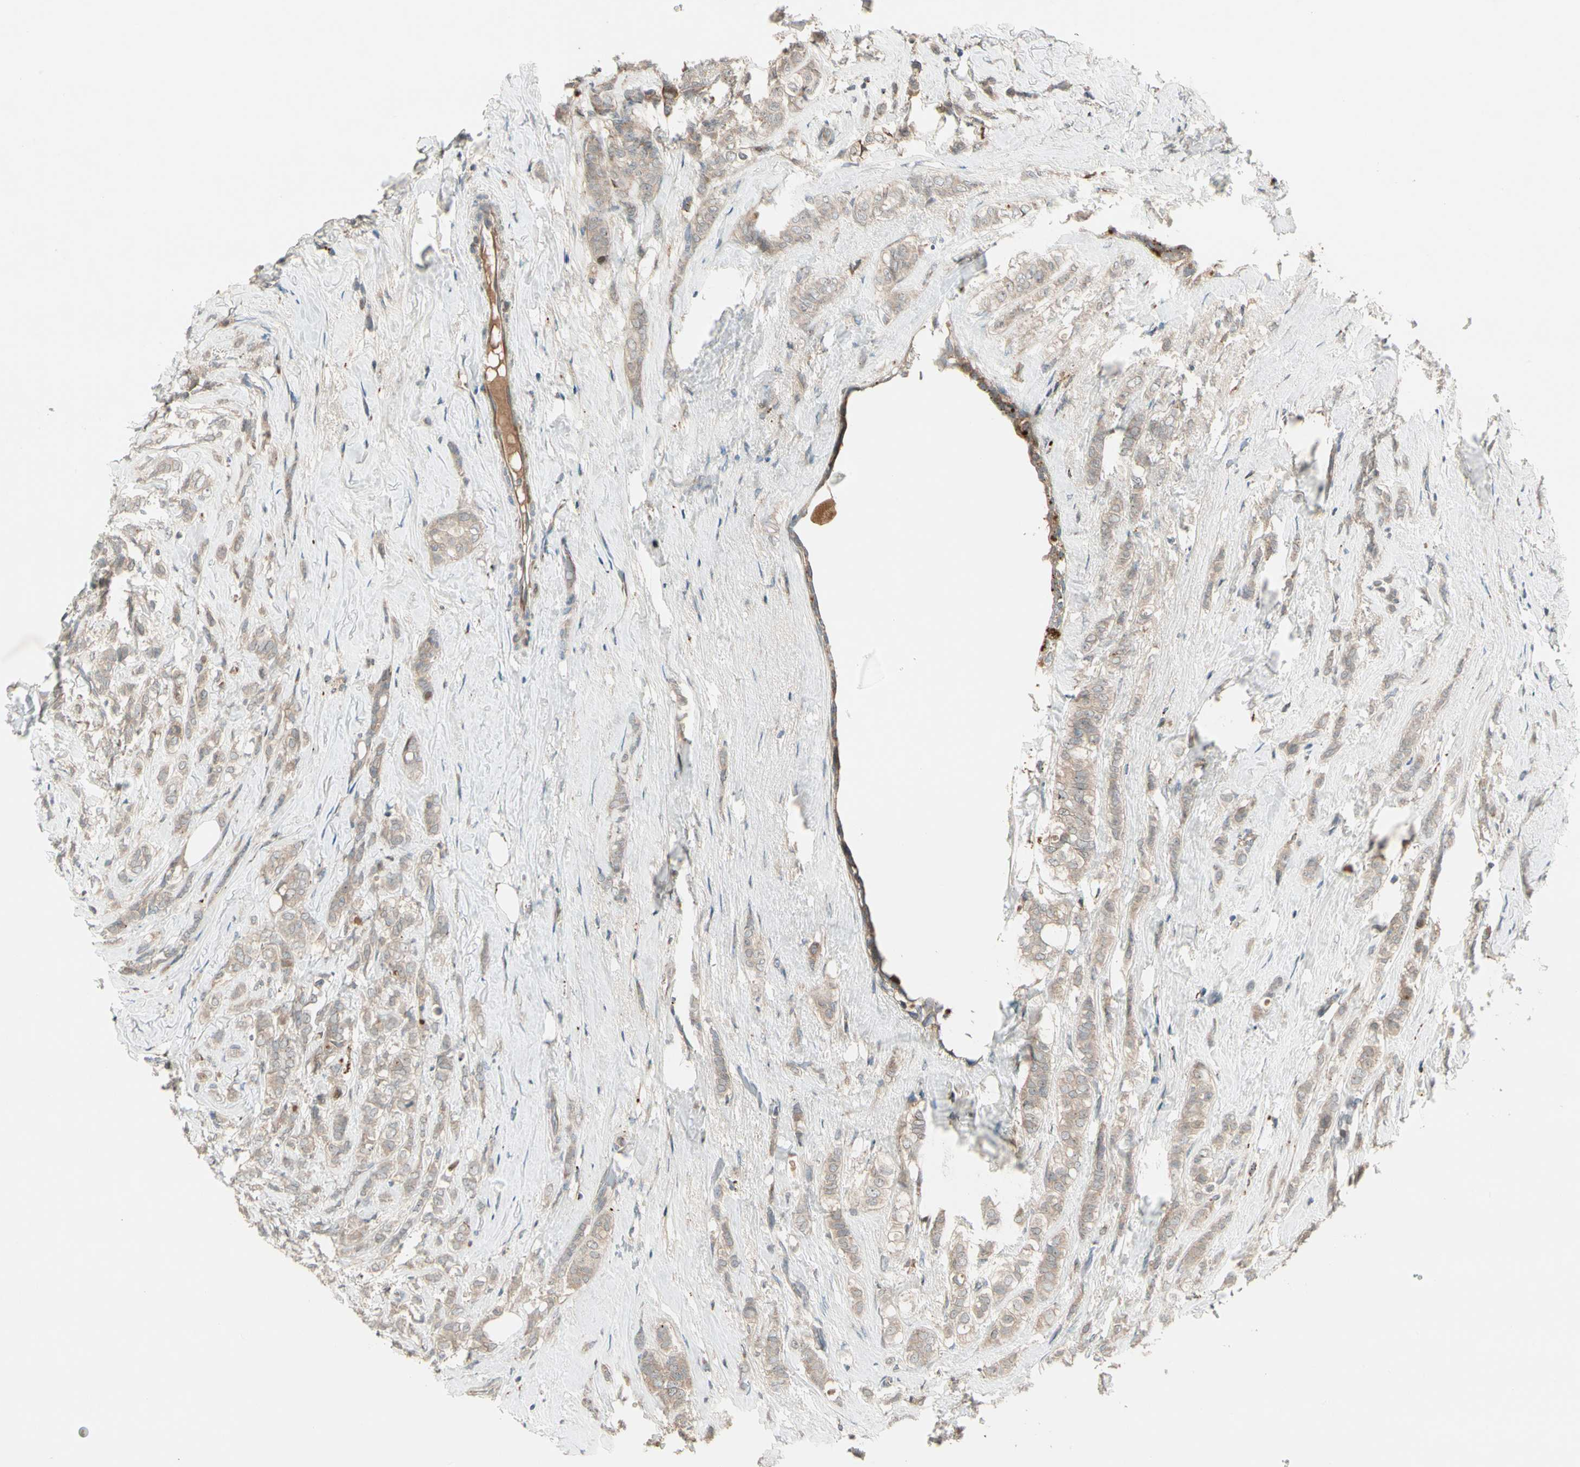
{"staining": {"intensity": "weak", "quantity": ">75%", "location": "cytoplasmic/membranous"}, "tissue": "breast cancer", "cell_type": "Tumor cells", "image_type": "cancer", "snomed": [{"axis": "morphology", "description": "Lobular carcinoma"}, {"axis": "topography", "description": "Breast"}], "caption": "Tumor cells reveal low levels of weak cytoplasmic/membranous staining in about >75% of cells in breast lobular carcinoma.", "gene": "ACVR1C", "patient": {"sex": "female", "age": 60}}